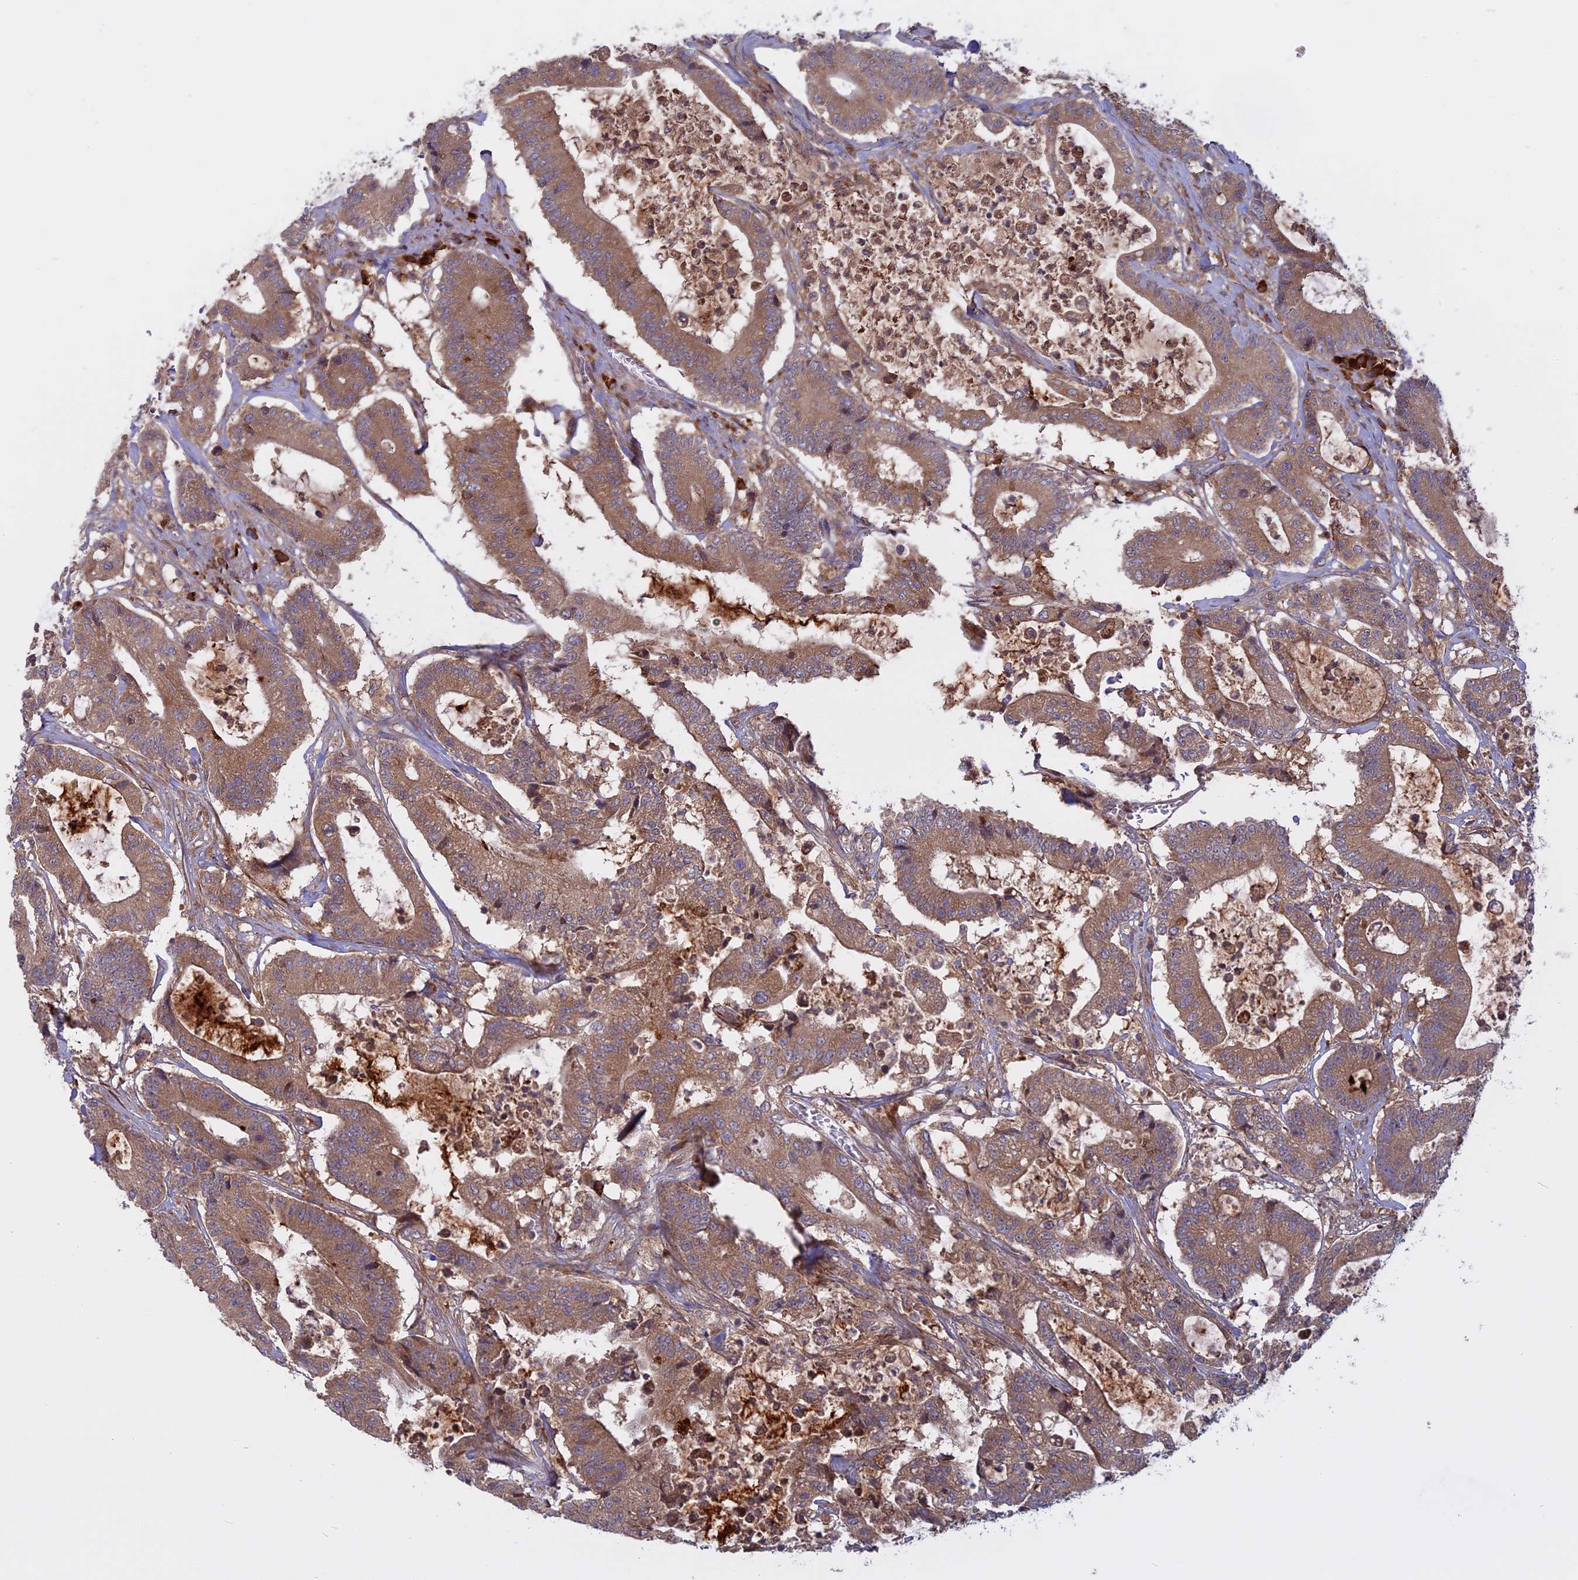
{"staining": {"intensity": "moderate", "quantity": ">75%", "location": "cytoplasmic/membranous"}, "tissue": "colorectal cancer", "cell_type": "Tumor cells", "image_type": "cancer", "snomed": [{"axis": "morphology", "description": "Adenocarcinoma, NOS"}, {"axis": "topography", "description": "Colon"}], "caption": "Immunohistochemistry of human colorectal adenocarcinoma exhibits medium levels of moderate cytoplasmic/membranous positivity in about >75% of tumor cells.", "gene": "TMEM208", "patient": {"sex": "female", "age": 84}}